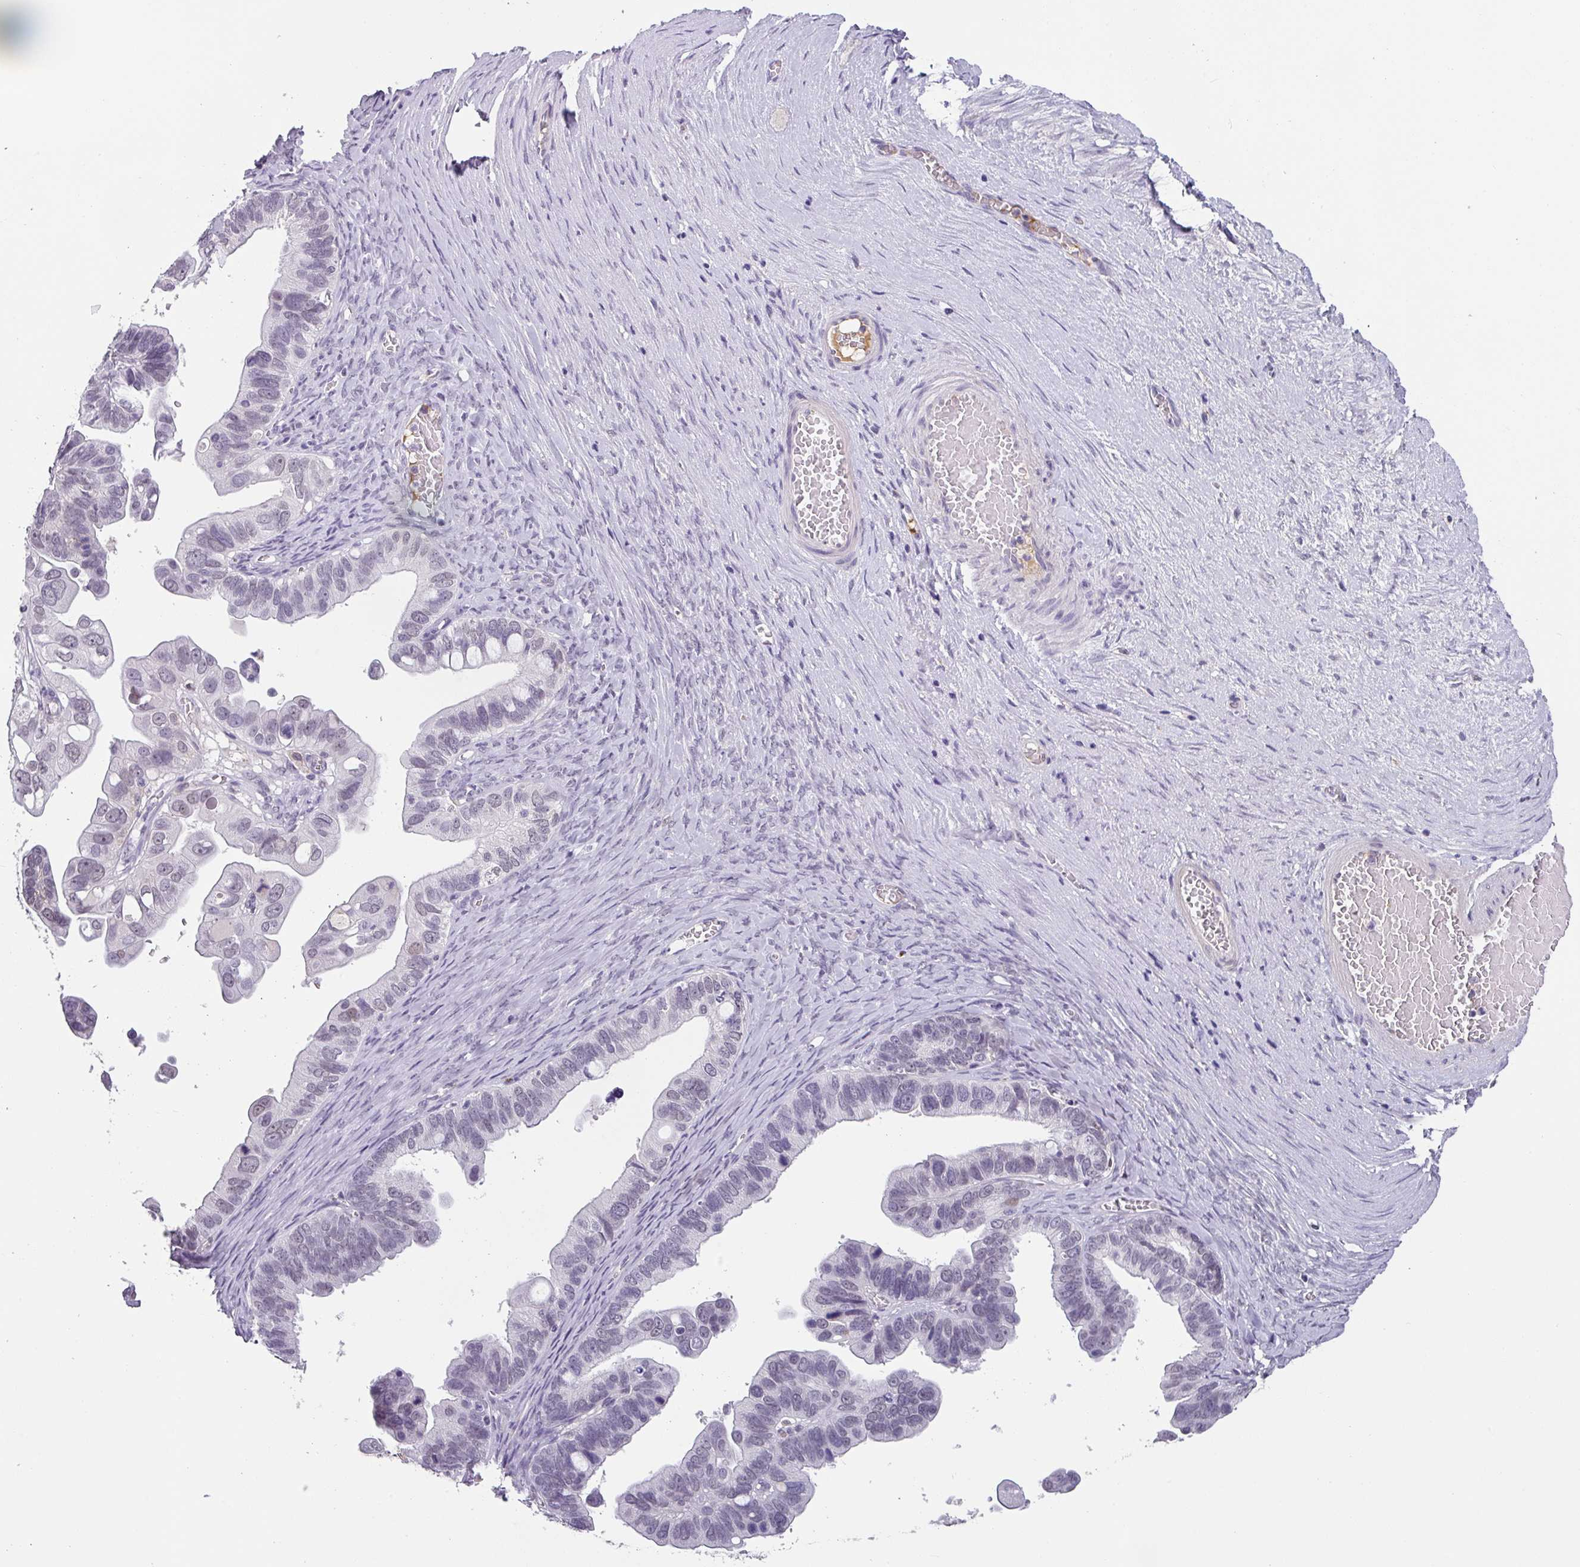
{"staining": {"intensity": "weak", "quantity": "<25%", "location": "nuclear"}, "tissue": "ovarian cancer", "cell_type": "Tumor cells", "image_type": "cancer", "snomed": [{"axis": "morphology", "description": "Cystadenocarcinoma, serous, NOS"}, {"axis": "topography", "description": "Ovary"}], "caption": "Tumor cells show no significant positivity in ovarian cancer.", "gene": "C1QB", "patient": {"sex": "female", "age": 56}}